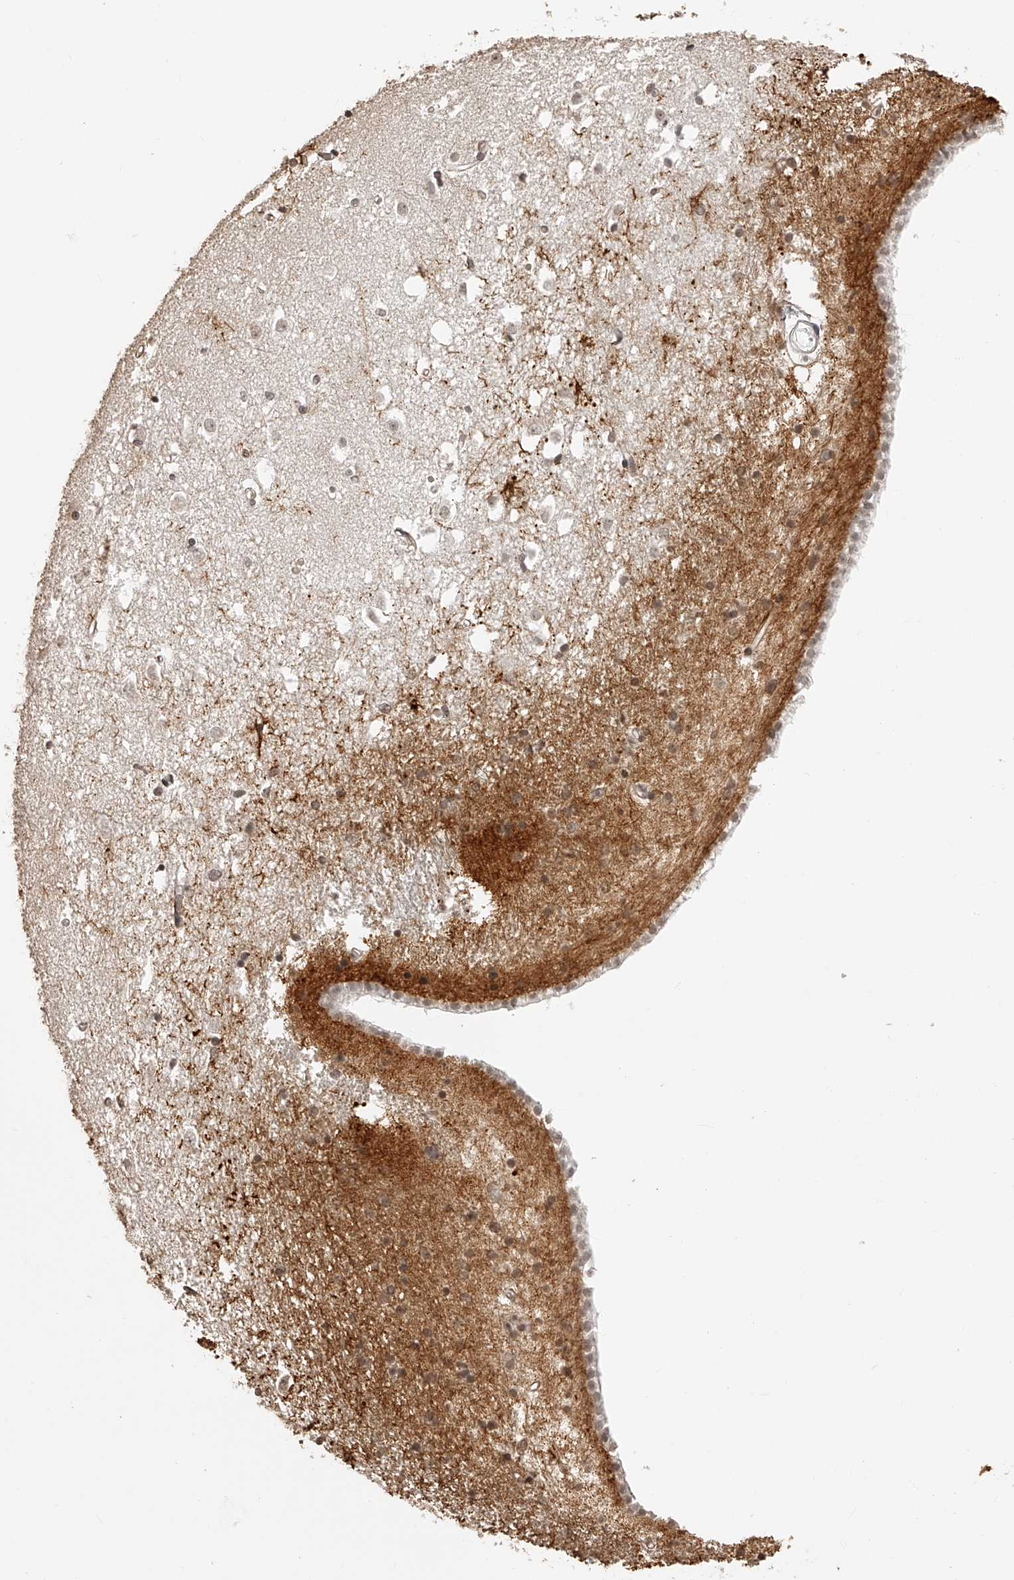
{"staining": {"intensity": "weak", "quantity": ">75%", "location": "cytoplasmic/membranous,nuclear"}, "tissue": "caudate", "cell_type": "Glial cells", "image_type": "normal", "snomed": [{"axis": "morphology", "description": "Normal tissue, NOS"}, {"axis": "topography", "description": "Lateral ventricle wall"}], "caption": "Protein expression analysis of normal caudate shows weak cytoplasmic/membranous,nuclear positivity in approximately >75% of glial cells.", "gene": "ZNF503", "patient": {"sex": "male", "age": 45}}